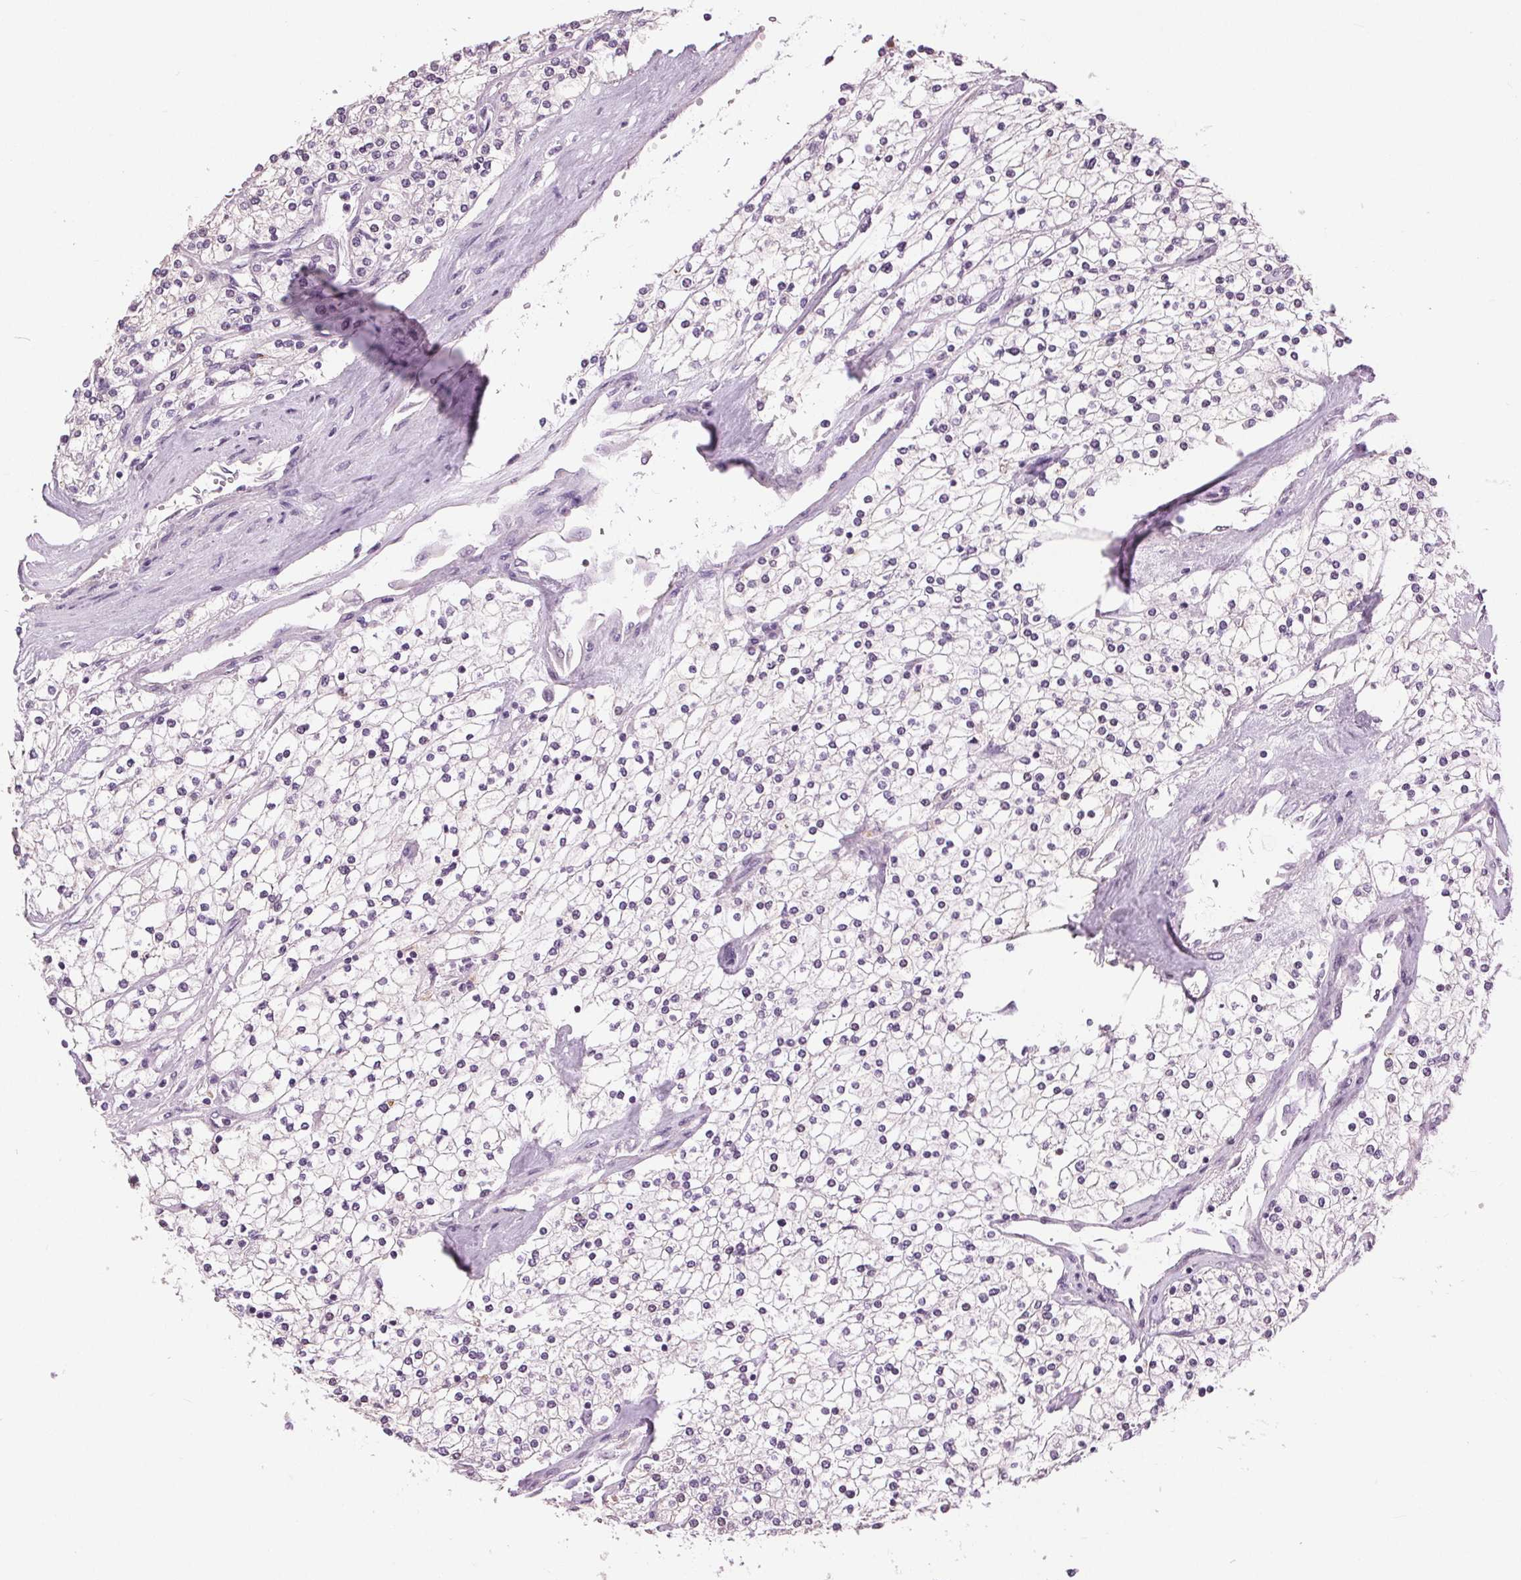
{"staining": {"intensity": "negative", "quantity": "none", "location": "none"}, "tissue": "renal cancer", "cell_type": "Tumor cells", "image_type": "cancer", "snomed": [{"axis": "morphology", "description": "Adenocarcinoma, NOS"}, {"axis": "topography", "description": "Kidney"}], "caption": "DAB (3,3'-diaminobenzidine) immunohistochemical staining of human renal cancer demonstrates no significant expression in tumor cells.", "gene": "MISP", "patient": {"sex": "male", "age": 80}}